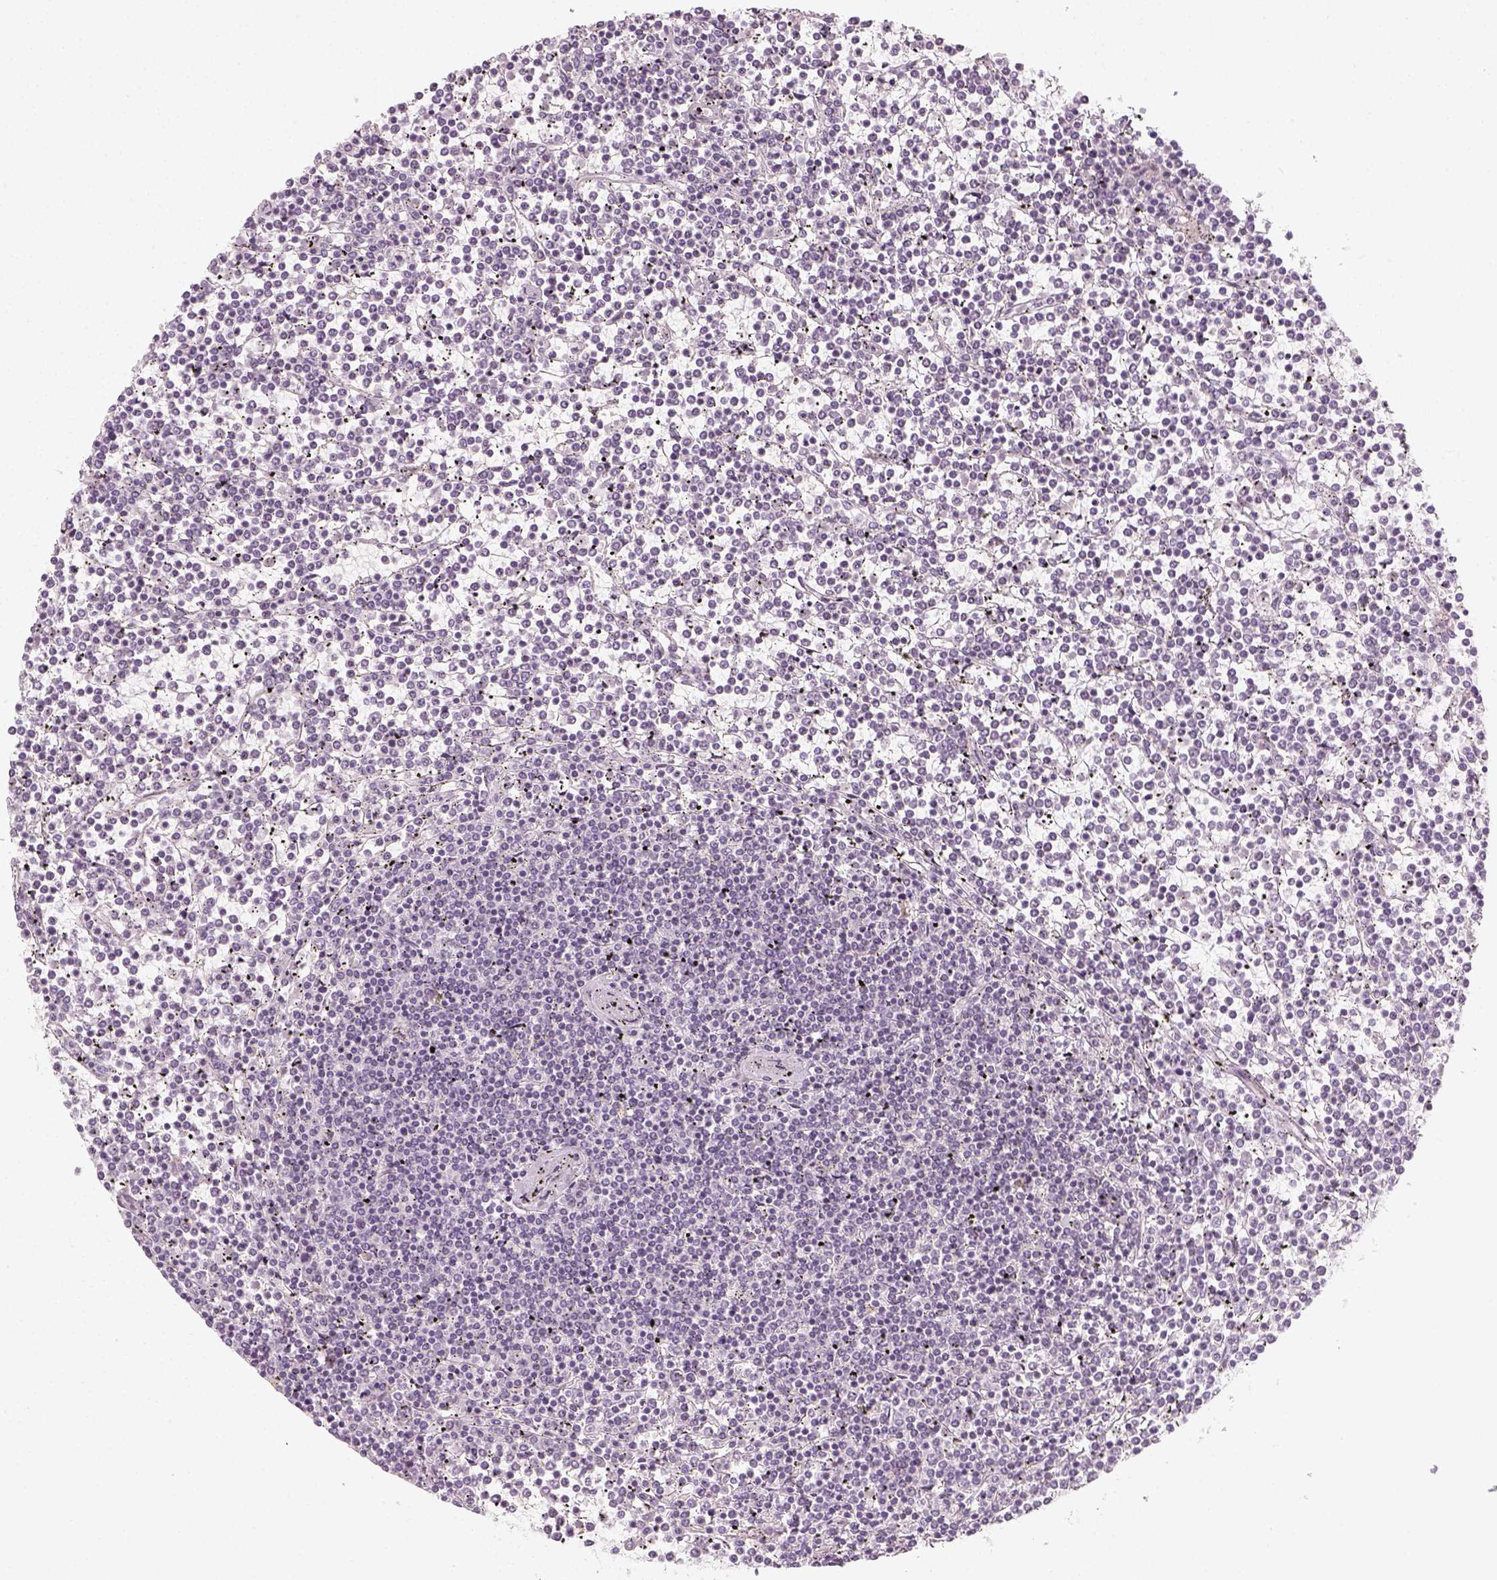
{"staining": {"intensity": "negative", "quantity": "none", "location": "none"}, "tissue": "lymphoma", "cell_type": "Tumor cells", "image_type": "cancer", "snomed": [{"axis": "morphology", "description": "Malignant lymphoma, non-Hodgkin's type, Low grade"}, {"axis": "topography", "description": "Spleen"}], "caption": "Immunohistochemistry of lymphoma shows no staining in tumor cells.", "gene": "KRT25", "patient": {"sex": "female", "age": 19}}